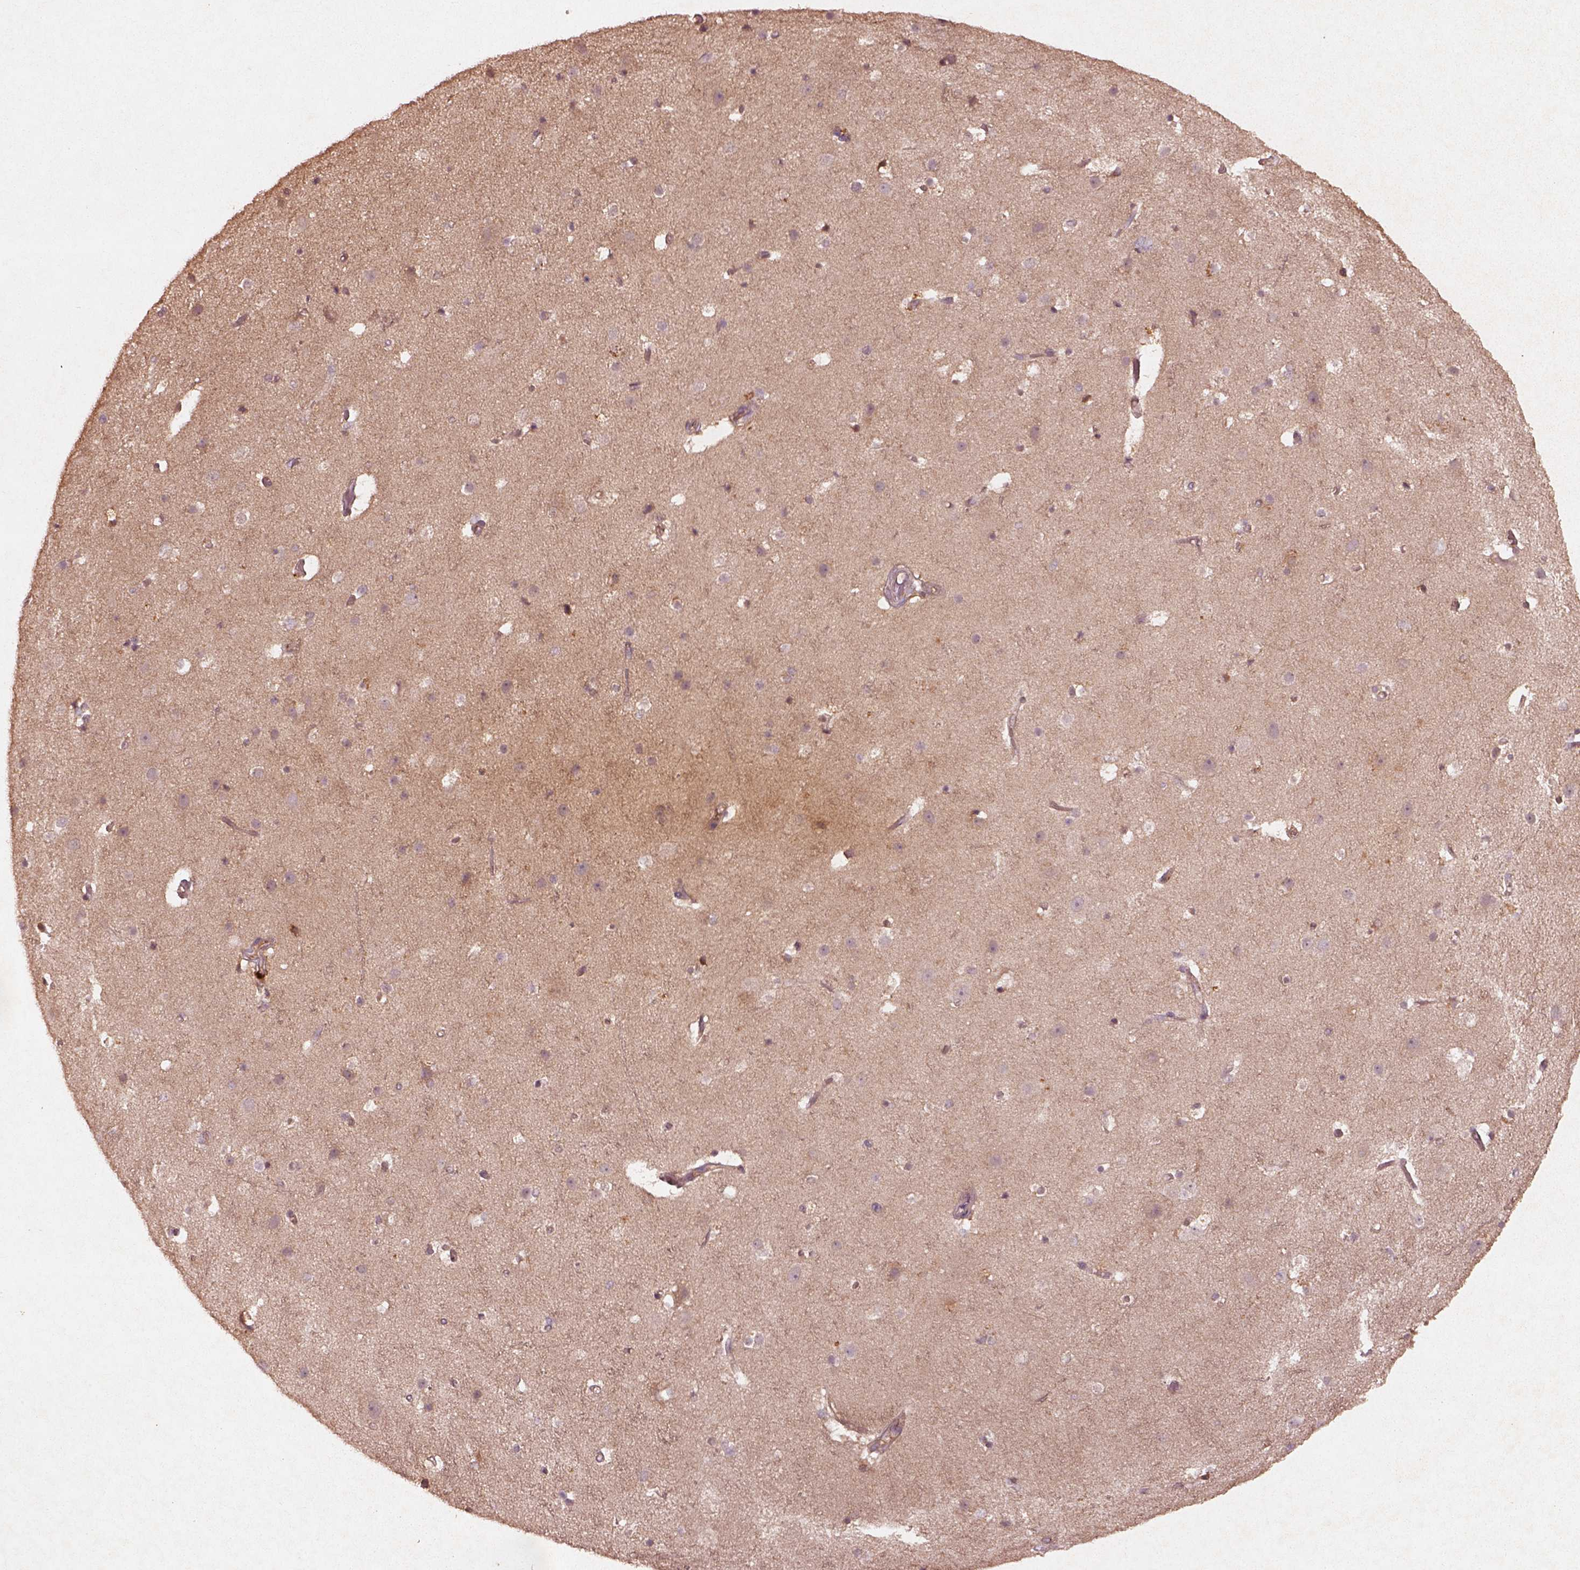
{"staining": {"intensity": "moderate", "quantity": ">75%", "location": "cytoplasmic/membranous"}, "tissue": "cerebral cortex", "cell_type": "Endothelial cells", "image_type": "normal", "snomed": [{"axis": "morphology", "description": "Normal tissue, NOS"}, {"axis": "topography", "description": "Cerebral cortex"}], "caption": "Endothelial cells exhibit medium levels of moderate cytoplasmic/membranous positivity in about >75% of cells in unremarkable human cerebral cortex.", "gene": "FAM234A", "patient": {"sex": "female", "age": 52}}